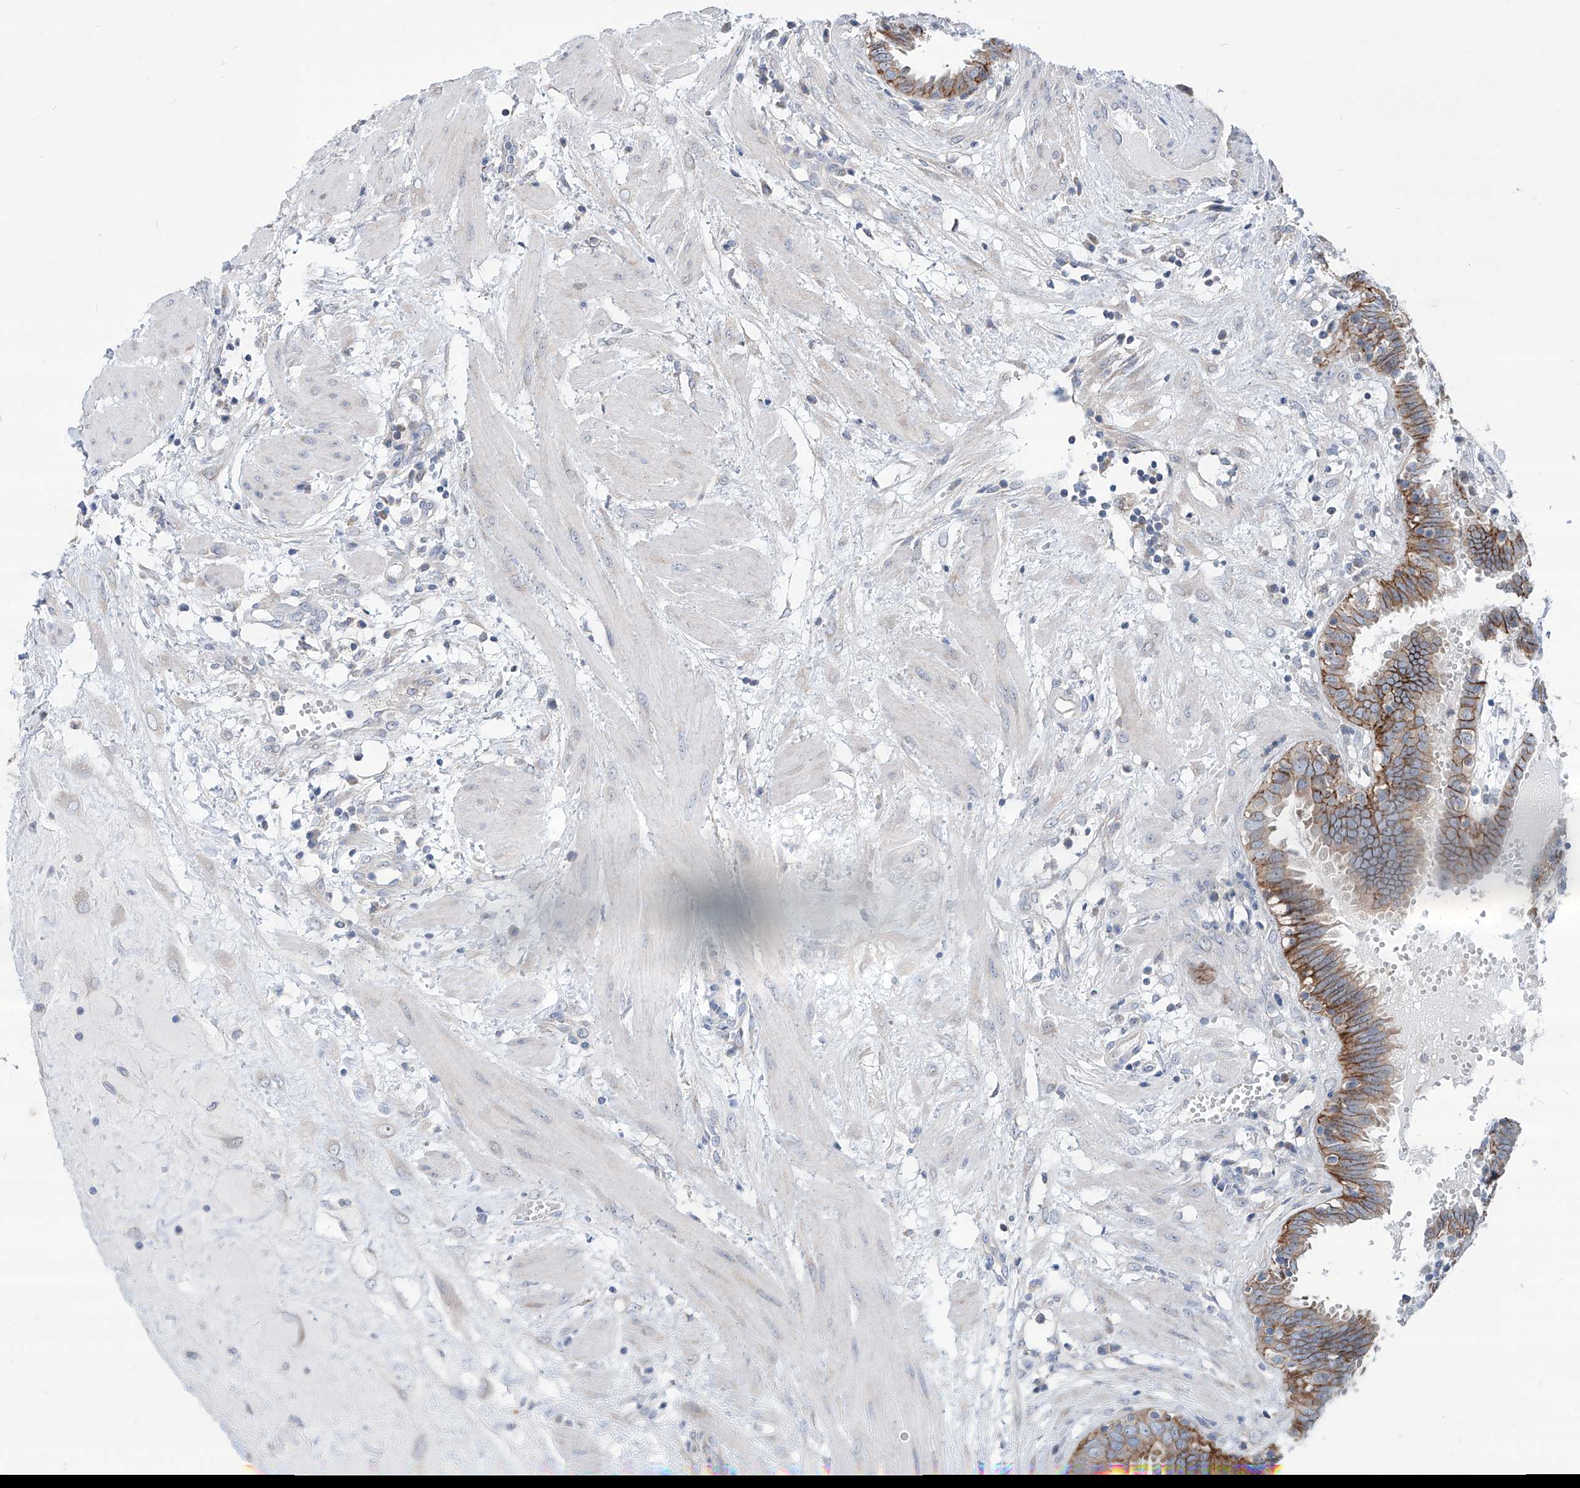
{"staining": {"intensity": "moderate", "quantity": ">75%", "location": "cytoplasmic/membranous"}, "tissue": "fallopian tube", "cell_type": "Glandular cells", "image_type": "normal", "snomed": [{"axis": "morphology", "description": "Normal tissue, NOS"}, {"axis": "topography", "description": "Fallopian tube"}, {"axis": "topography", "description": "Placenta"}], "caption": "Normal fallopian tube displays moderate cytoplasmic/membranous expression in about >75% of glandular cells.", "gene": "AGPS", "patient": {"sex": "female", "age": 32}}